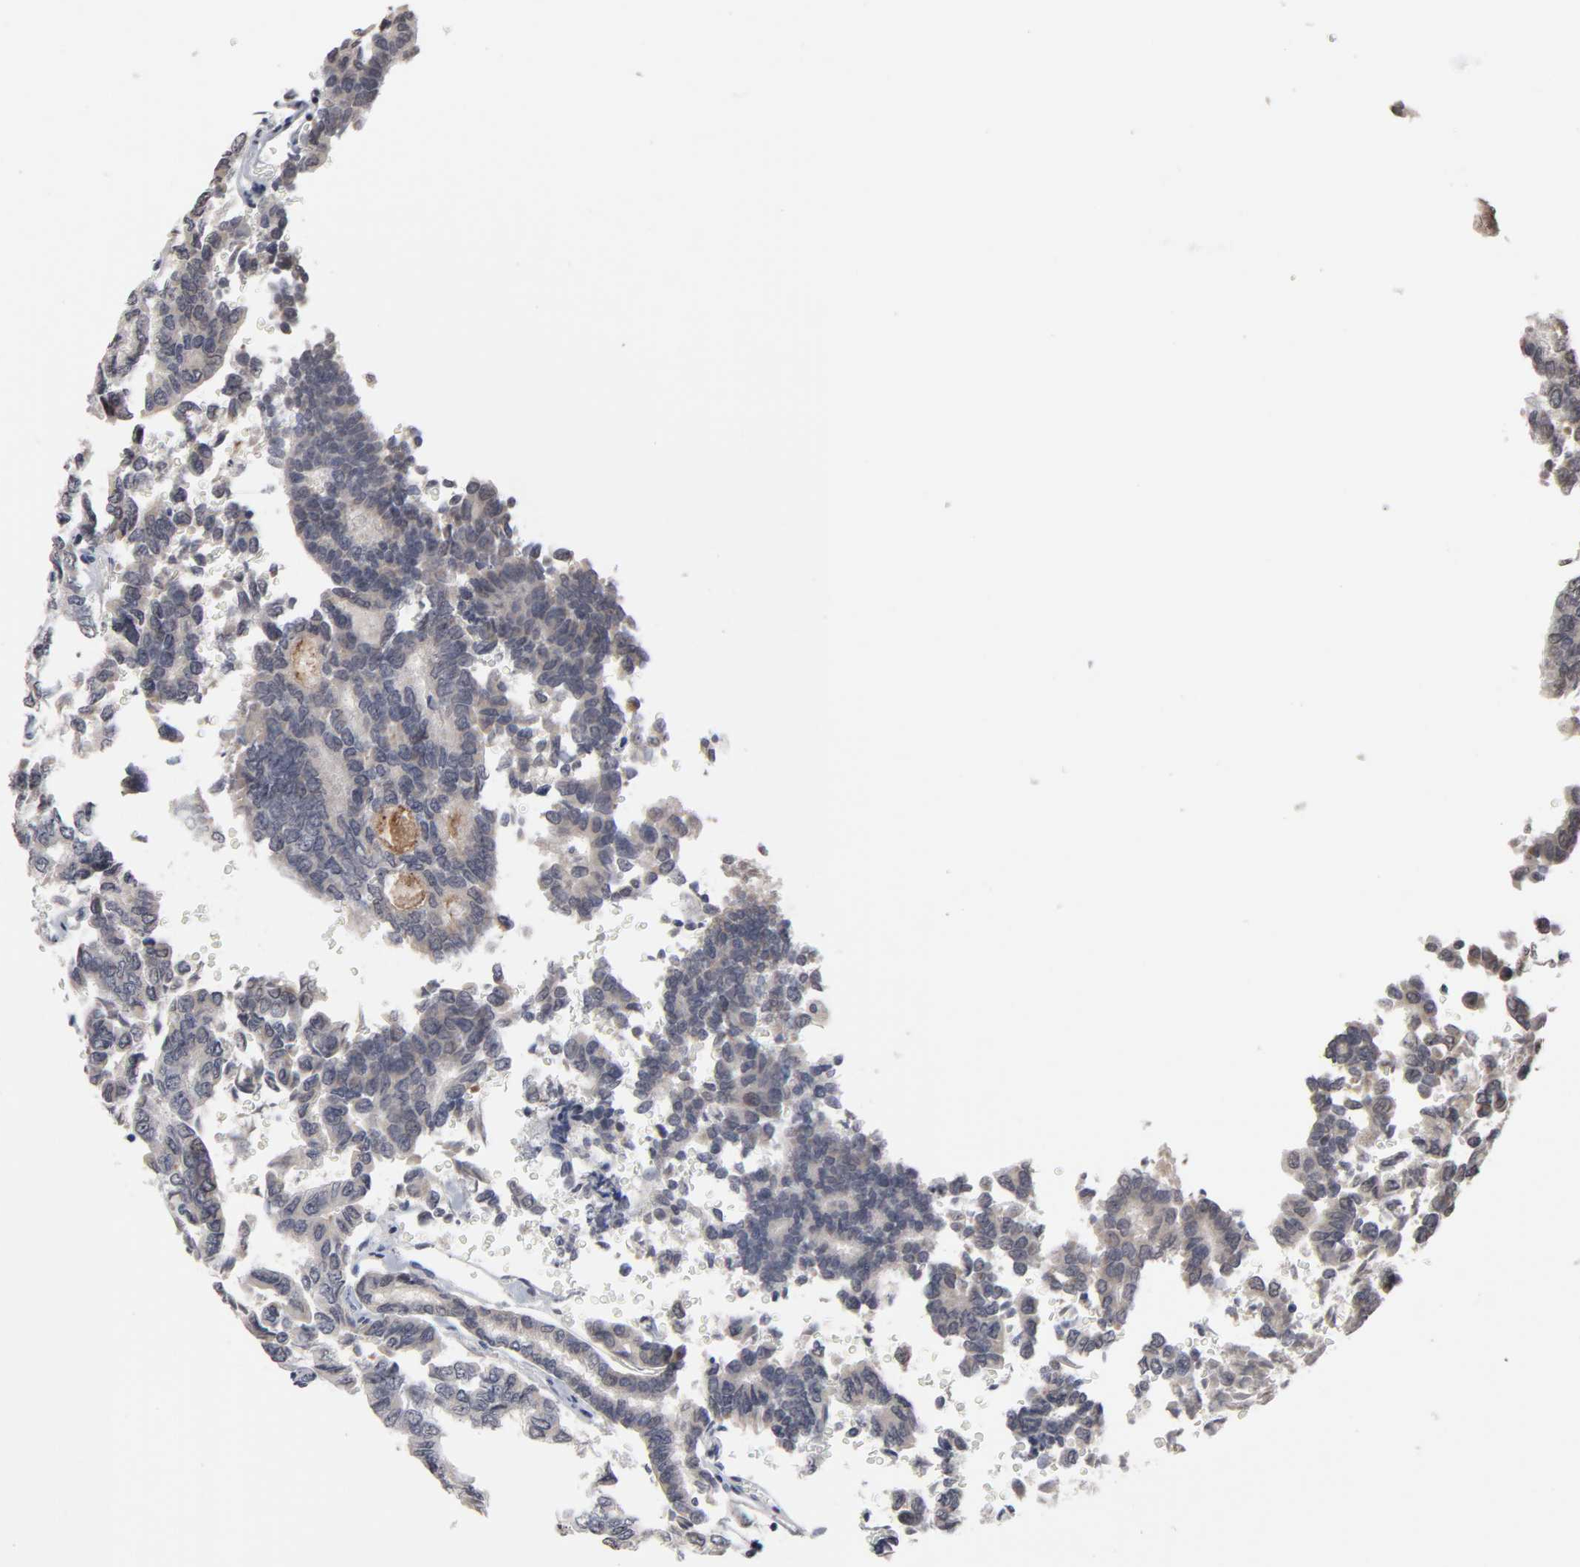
{"staining": {"intensity": "moderate", "quantity": "25%-75%", "location": "cytoplasmic/membranous,nuclear"}, "tissue": "thyroid cancer", "cell_type": "Tumor cells", "image_type": "cancer", "snomed": [{"axis": "morphology", "description": "Papillary adenocarcinoma, NOS"}, {"axis": "topography", "description": "Thyroid gland"}], "caption": "Human thyroid cancer stained with a brown dye displays moderate cytoplasmic/membranous and nuclear positive expression in approximately 25%-75% of tumor cells.", "gene": "HNF4A", "patient": {"sex": "female", "age": 35}}